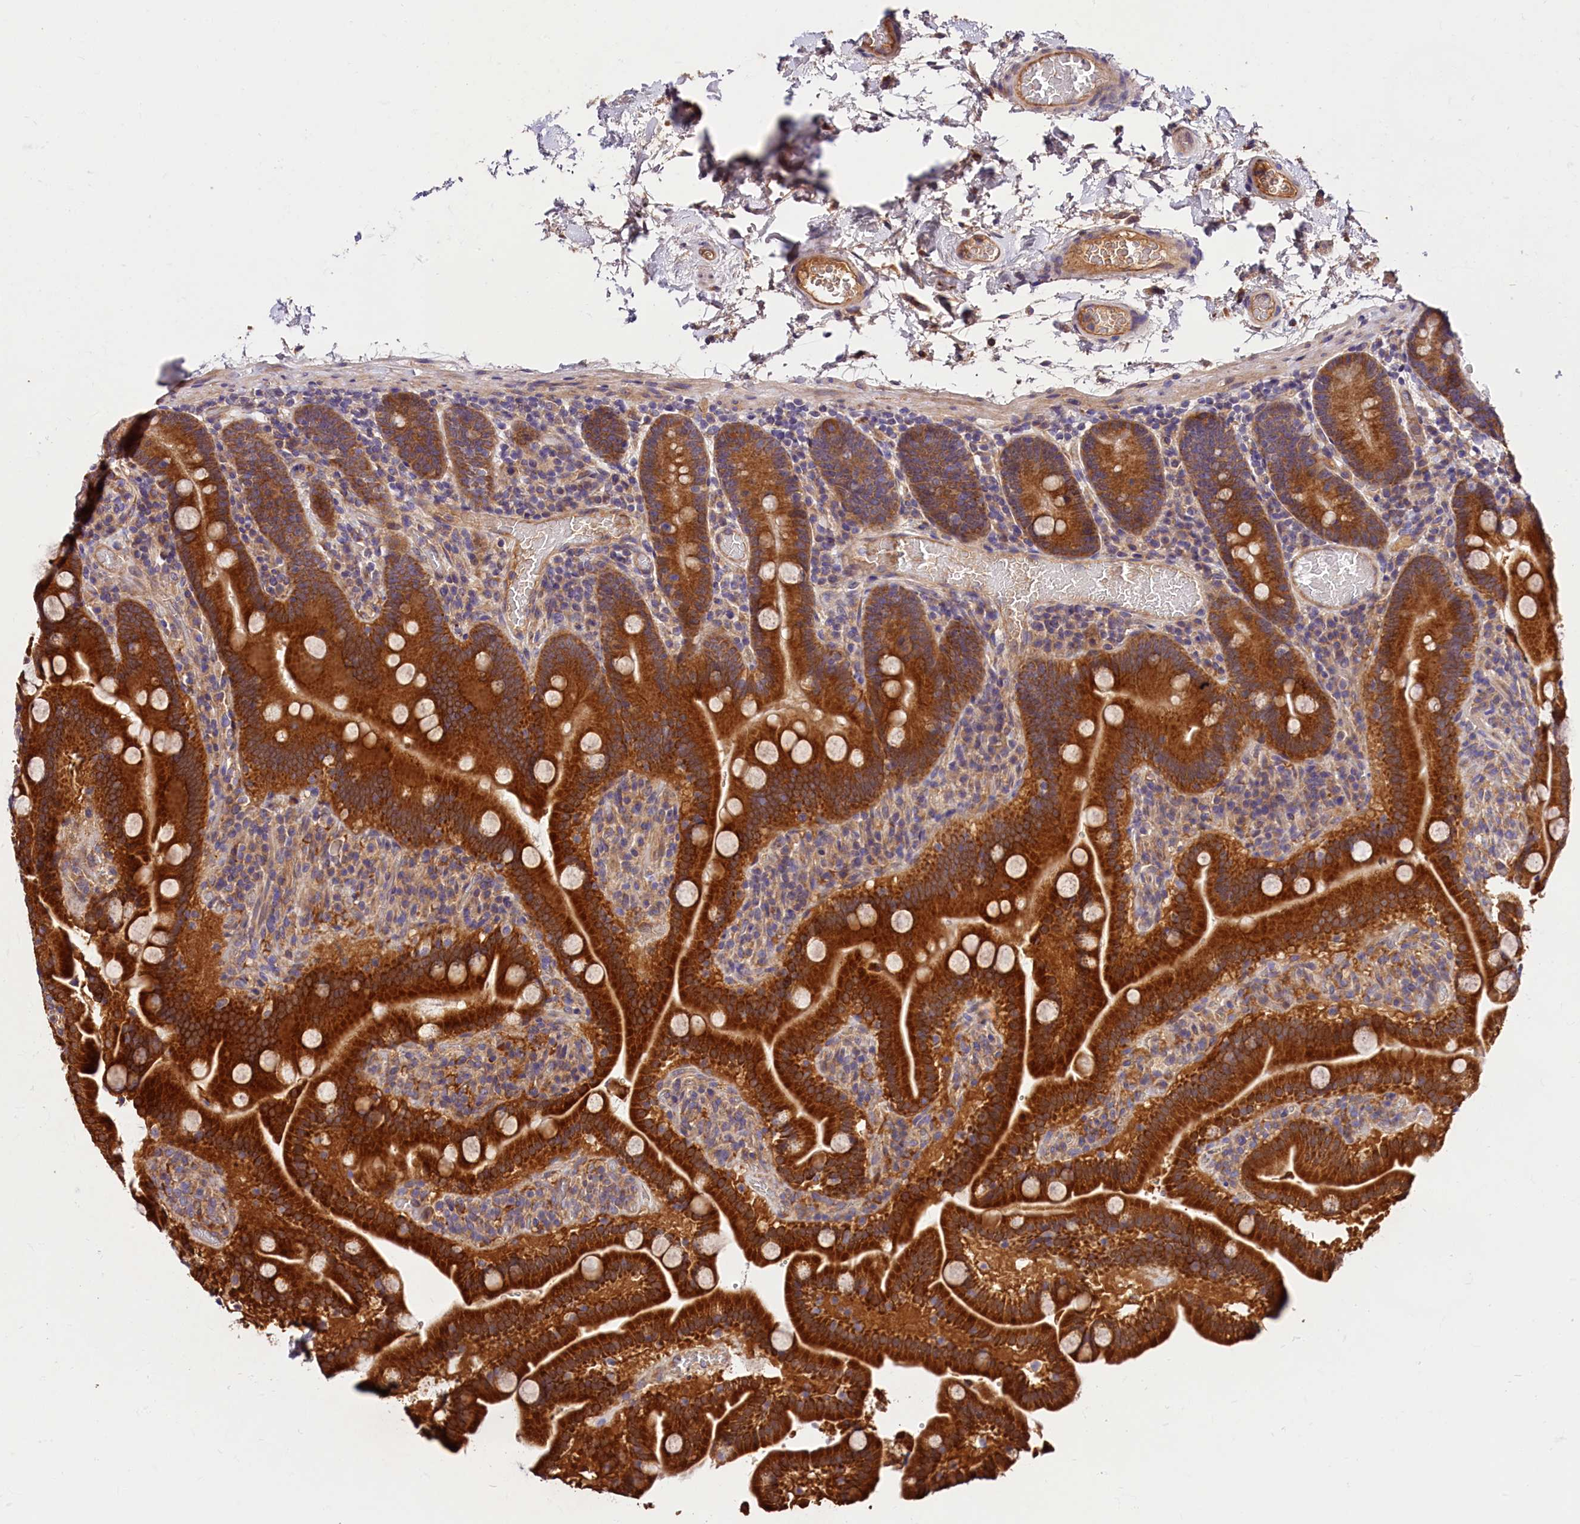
{"staining": {"intensity": "strong", "quantity": ">75%", "location": "cytoplasmic/membranous"}, "tissue": "duodenum", "cell_type": "Glandular cells", "image_type": "normal", "snomed": [{"axis": "morphology", "description": "Normal tissue, NOS"}, {"axis": "topography", "description": "Duodenum"}], "caption": "Immunohistochemistry (IHC) photomicrograph of normal human duodenum stained for a protein (brown), which demonstrates high levels of strong cytoplasmic/membranous expression in approximately >75% of glandular cells.", "gene": "SPG11", "patient": {"sex": "male", "age": 55}}